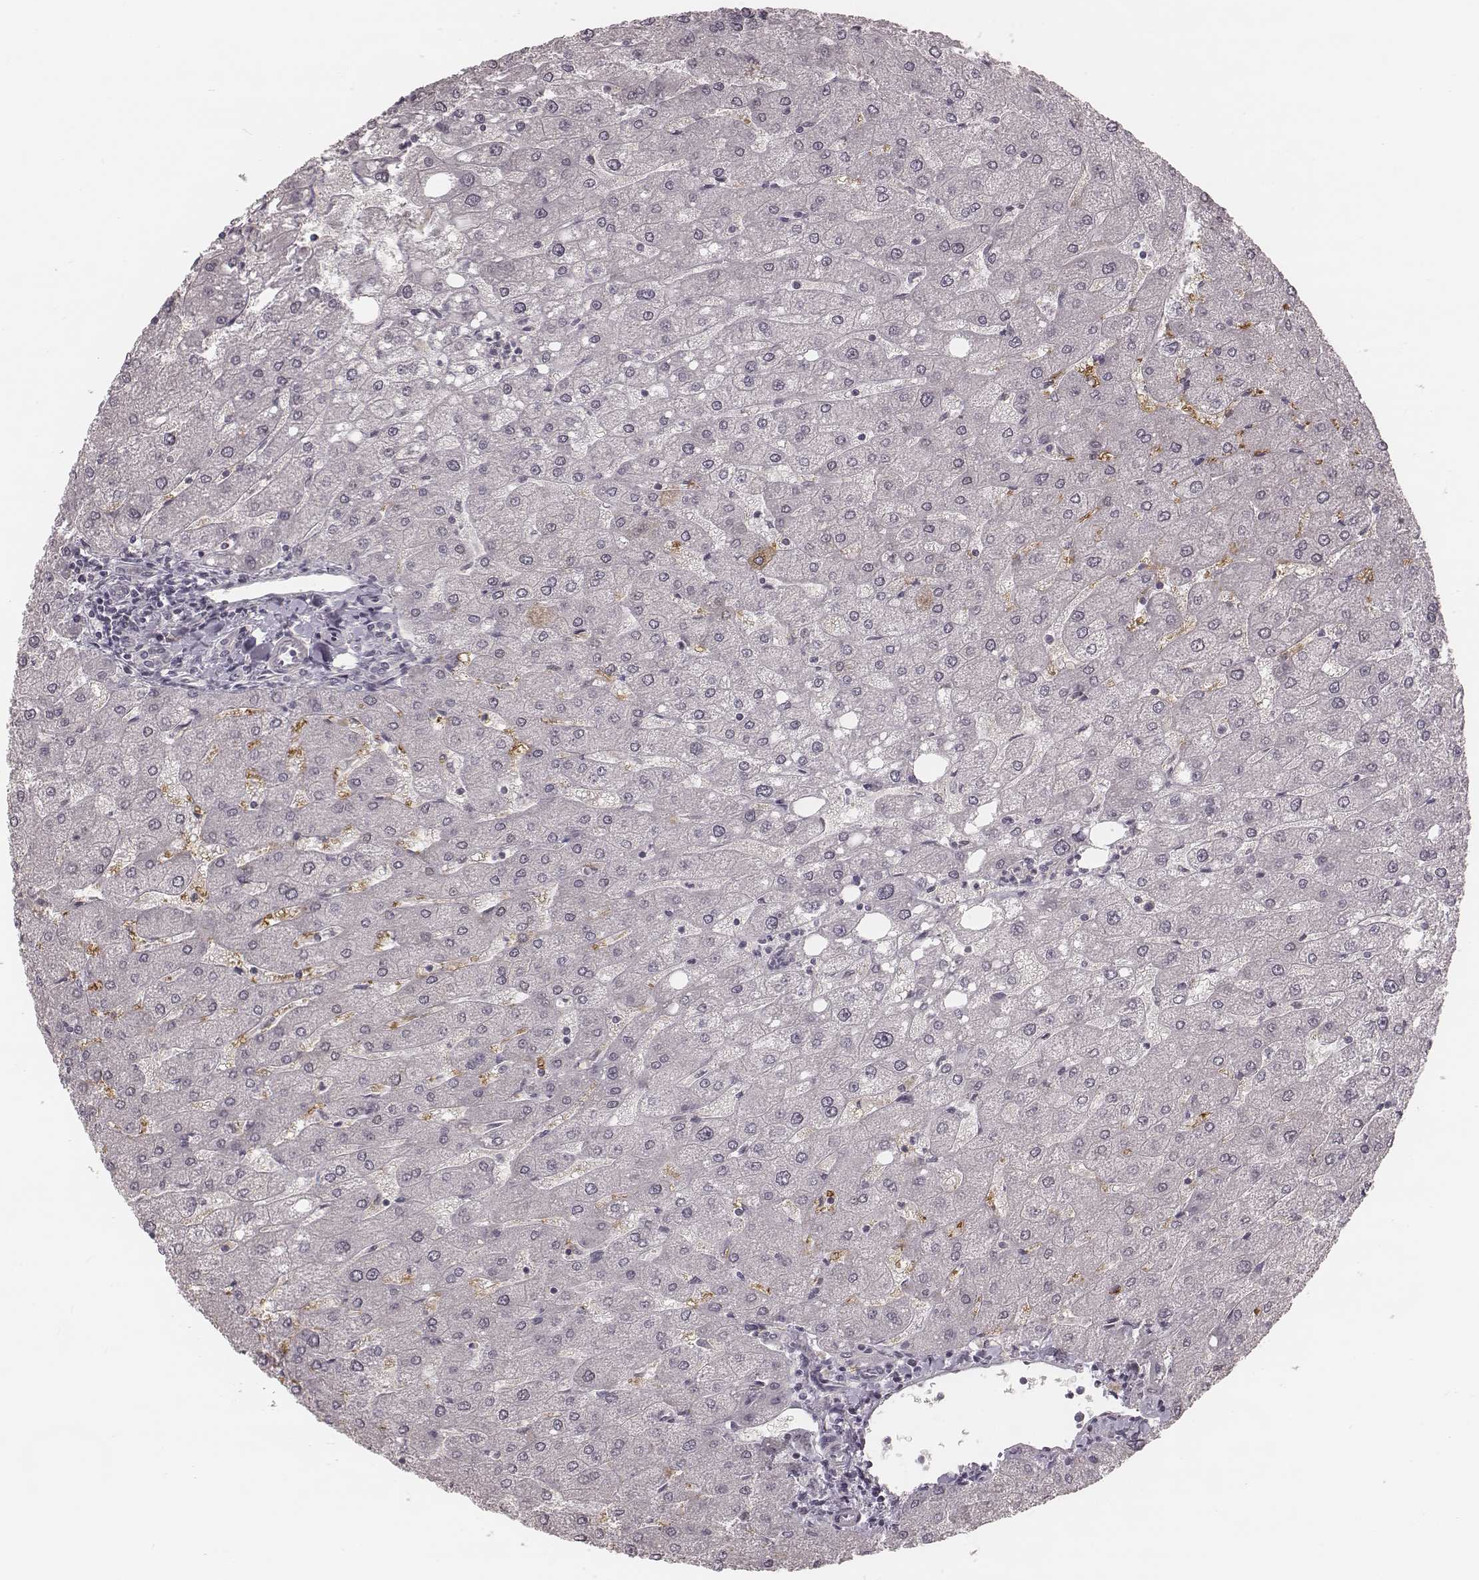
{"staining": {"intensity": "negative", "quantity": "none", "location": "none"}, "tissue": "liver", "cell_type": "Cholangiocytes", "image_type": "normal", "snomed": [{"axis": "morphology", "description": "Normal tissue, NOS"}, {"axis": "topography", "description": "Liver"}], "caption": "The immunohistochemistry (IHC) micrograph has no significant expression in cholangiocytes of liver.", "gene": "IQCG", "patient": {"sex": "male", "age": 67}}